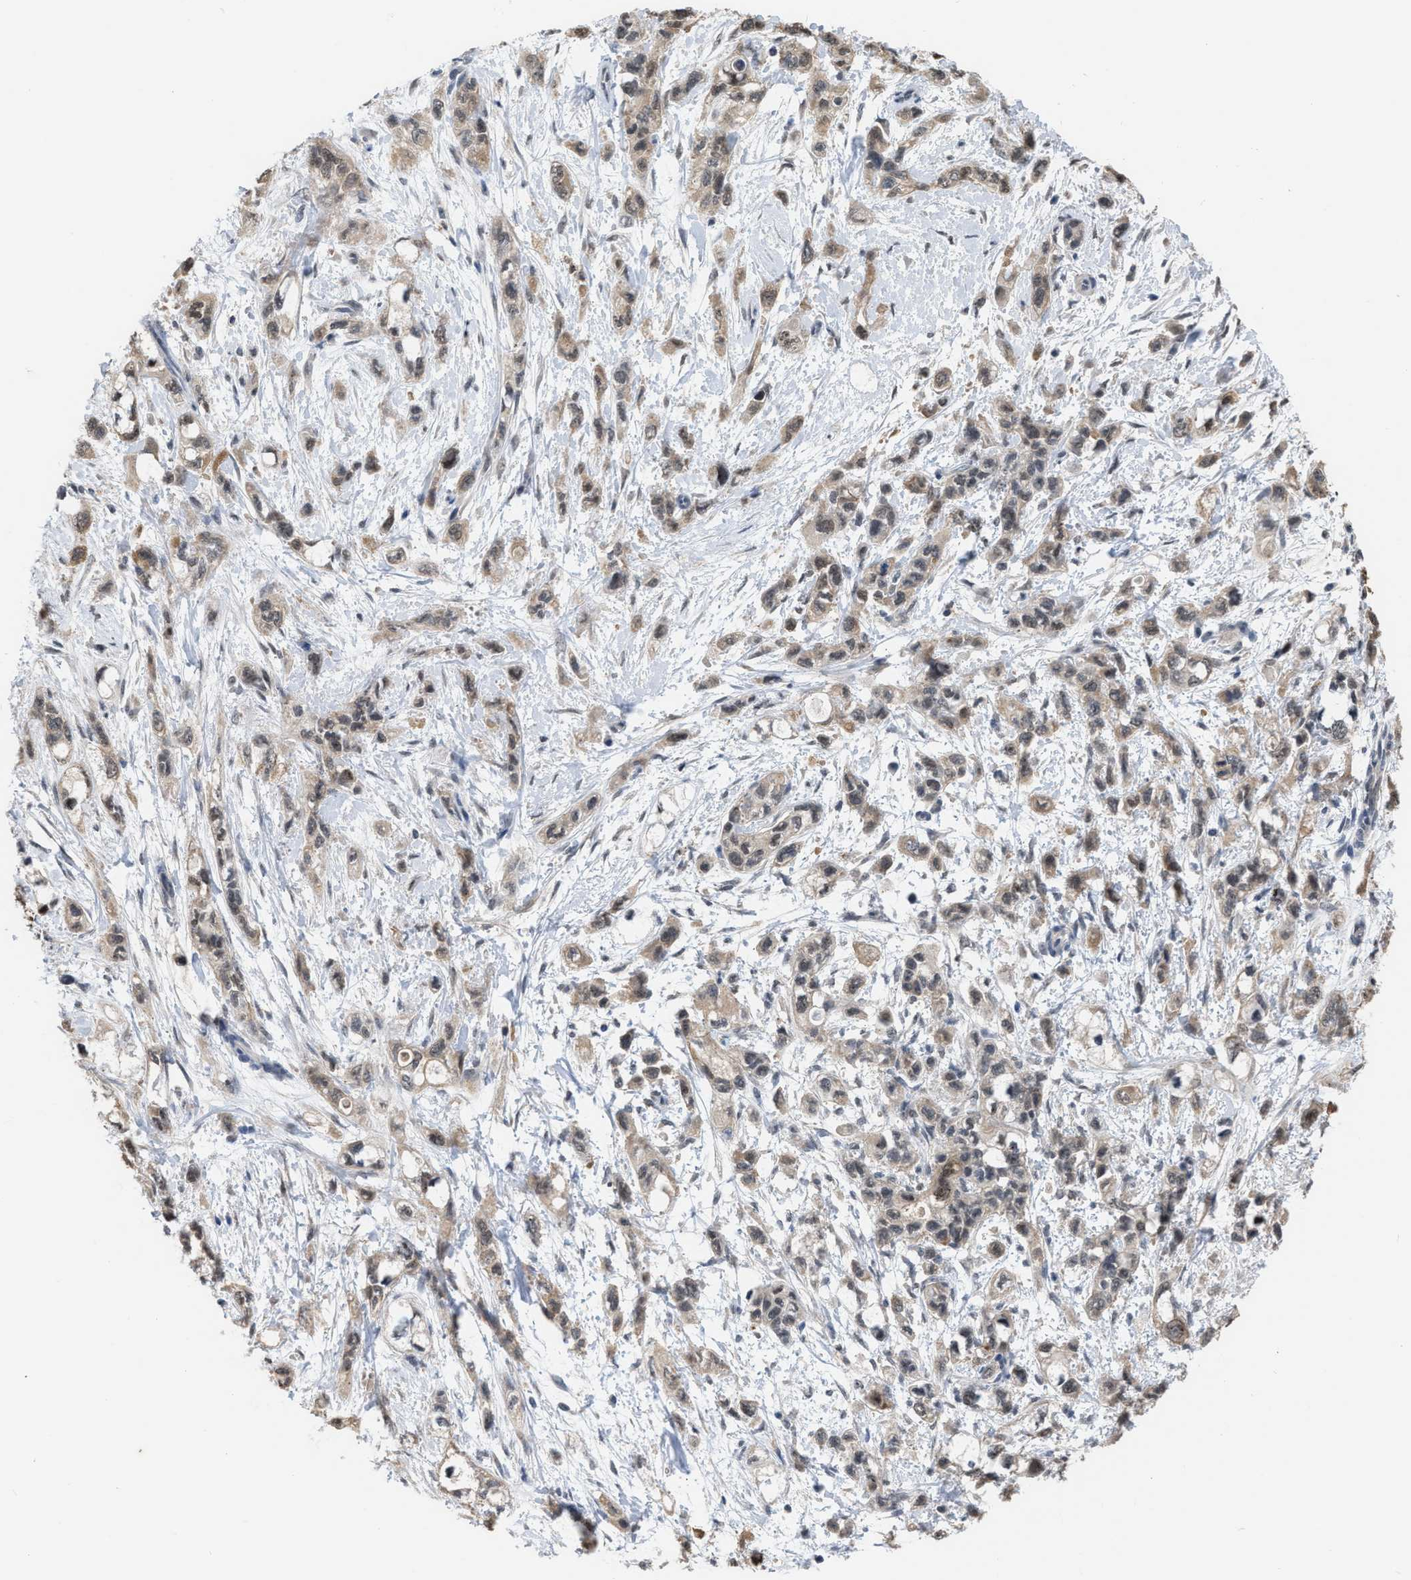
{"staining": {"intensity": "strong", "quantity": "25%-75%", "location": "cytoplasmic/membranous"}, "tissue": "pancreatic cancer", "cell_type": "Tumor cells", "image_type": "cancer", "snomed": [{"axis": "morphology", "description": "Adenocarcinoma, NOS"}, {"axis": "topography", "description": "Pancreas"}], "caption": "Immunohistochemistry (IHC) staining of pancreatic adenocarcinoma, which reveals high levels of strong cytoplasmic/membranous staining in about 25%-75% of tumor cells indicating strong cytoplasmic/membranous protein positivity. The staining was performed using DAB (3,3'-diaminobenzidine) (brown) for protein detection and nuclei were counterstained in hematoxylin (blue).", "gene": "BAIAP2L1", "patient": {"sex": "male", "age": 74}}